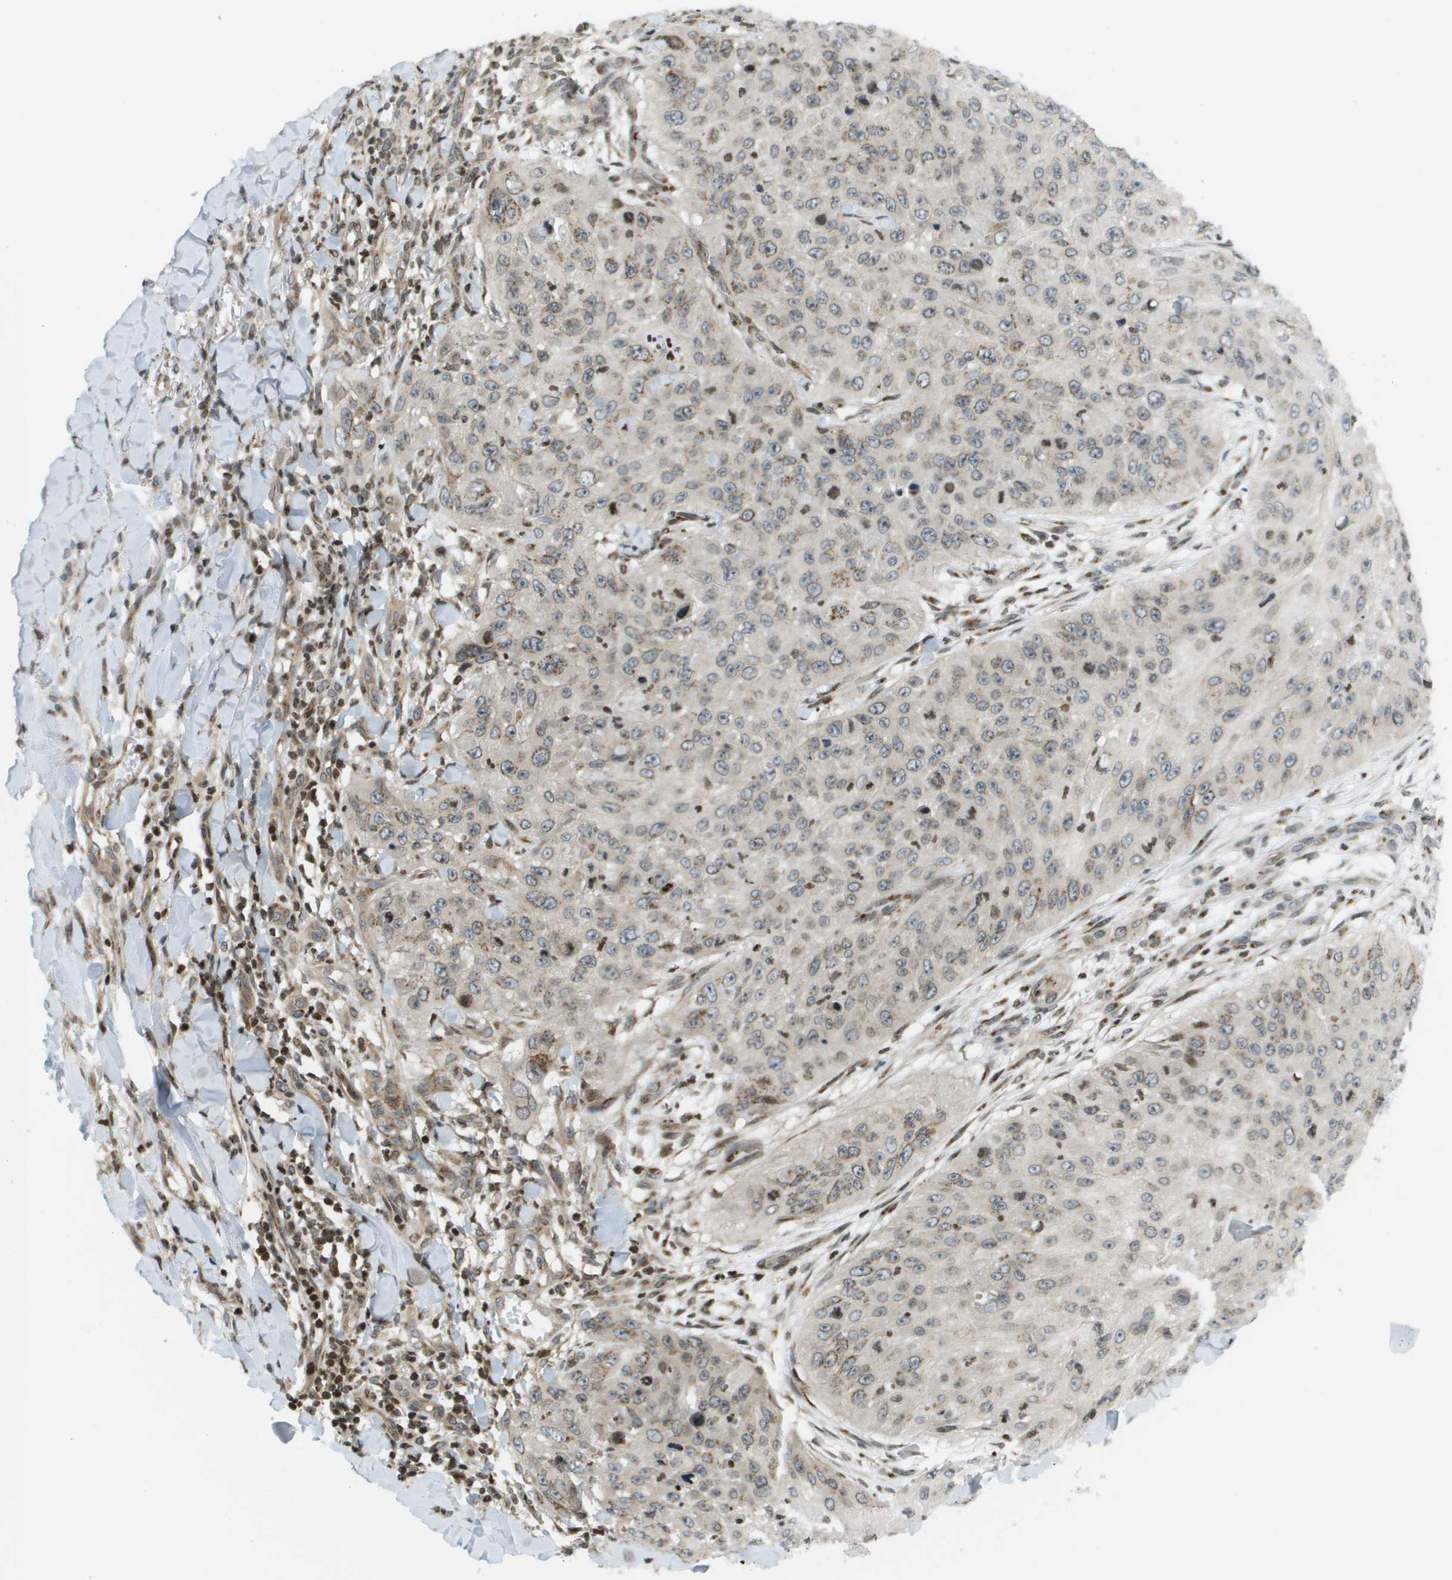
{"staining": {"intensity": "weak", "quantity": ">75%", "location": "cytoplasmic/membranous"}, "tissue": "skin cancer", "cell_type": "Tumor cells", "image_type": "cancer", "snomed": [{"axis": "morphology", "description": "Squamous cell carcinoma, NOS"}, {"axis": "topography", "description": "Skin"}], "caption": "A brown stain labels weak cytoplasmic/membranous expression of a protein in human skin squamous cell carcinoma tumor cells.", "gene": "EVC", "patient": {"sex": "female", "age": 80}}